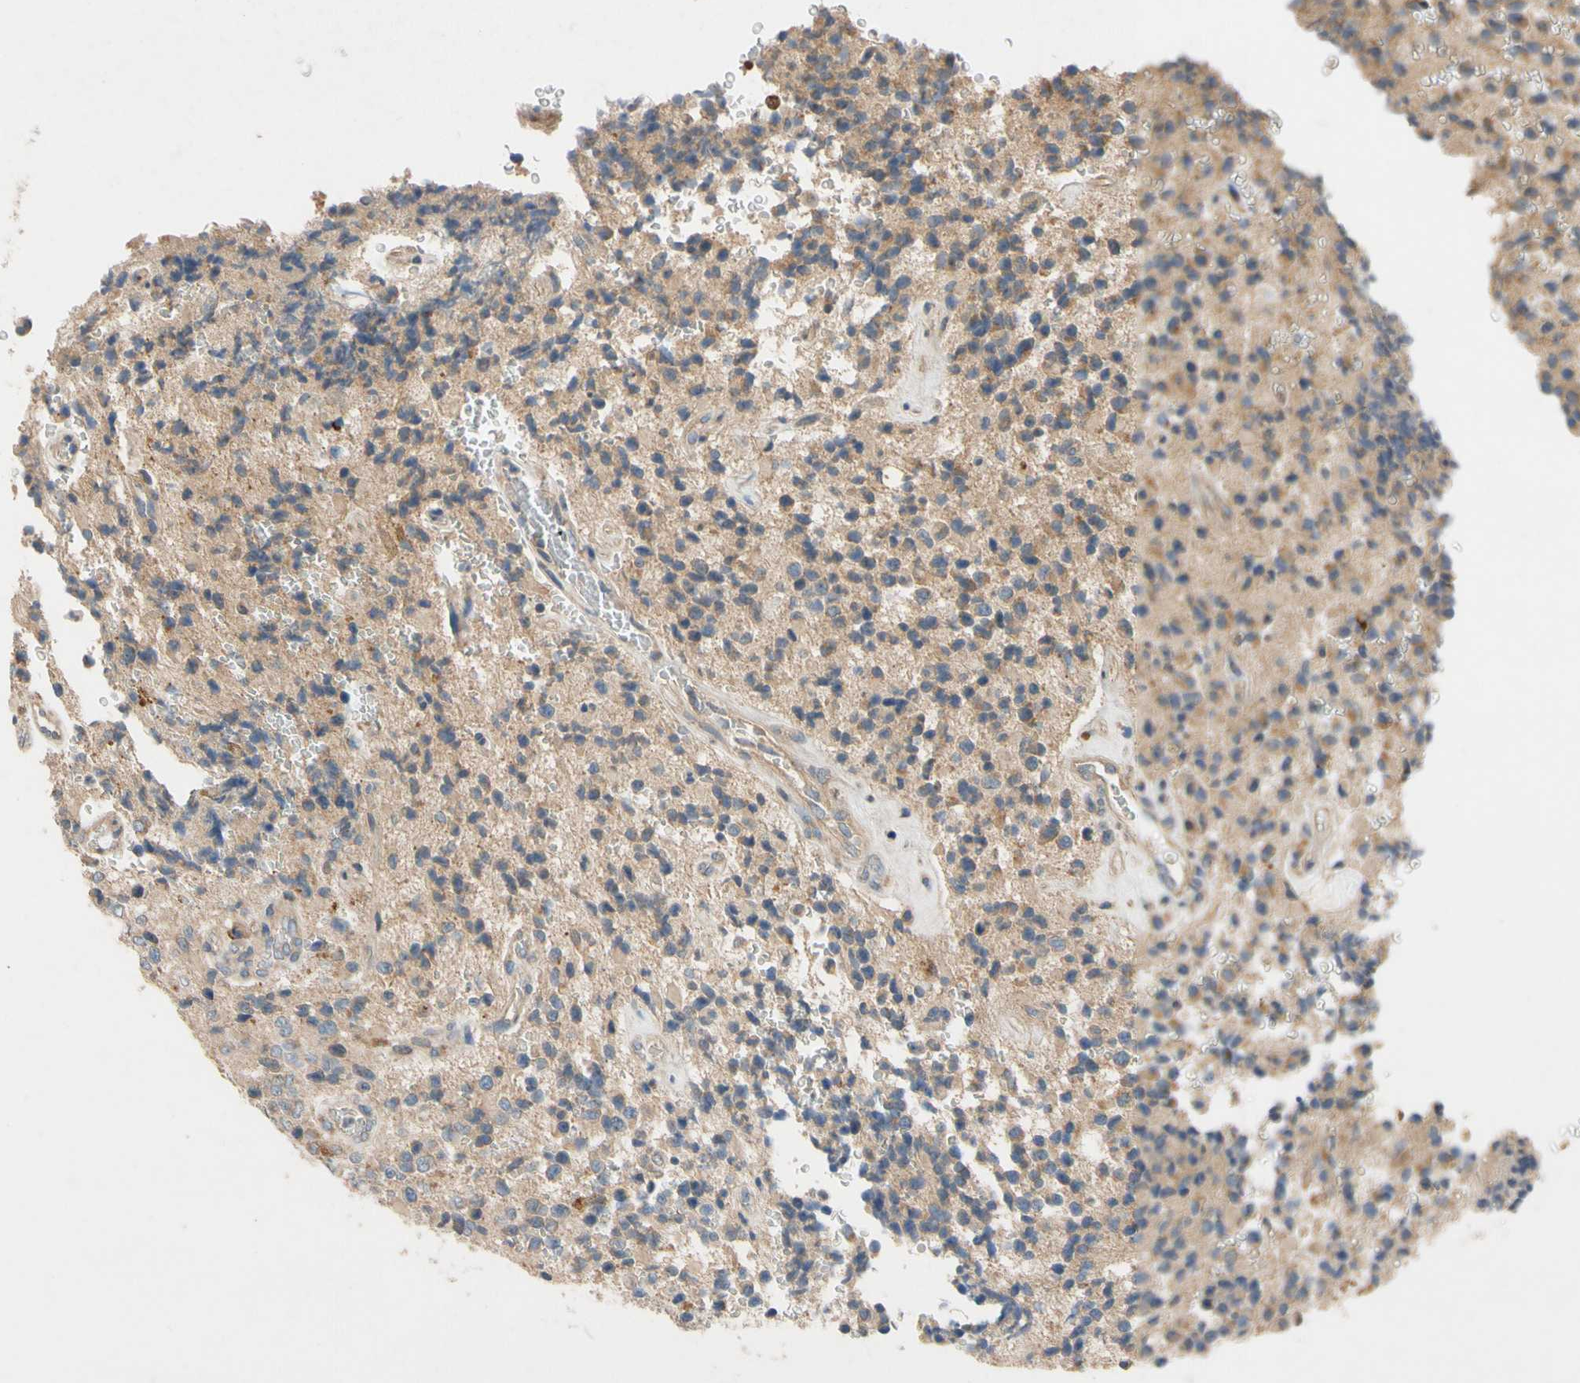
{"staining": {"intensity": "moderate", "quantity": ">75%", "location": "cytoplasmic/membranous"}, "tissue": "glioma", "cell_type": "Tumor cells", "image_type": "cancer", "snomed": [{"axis": "morphology", "description": "Glioma, malignant, High grade"}, {"axis": "topography", "description": "pancreas cauda"}], "caption": "A medium amount of moderate cytoplasmic/membranous positivity is appreciated in about >75% of tumor cells in malignant glioma (high-grade) tissue.", "gene": "MBTPS2", "patient": {"sex": "male", "age": 60}}